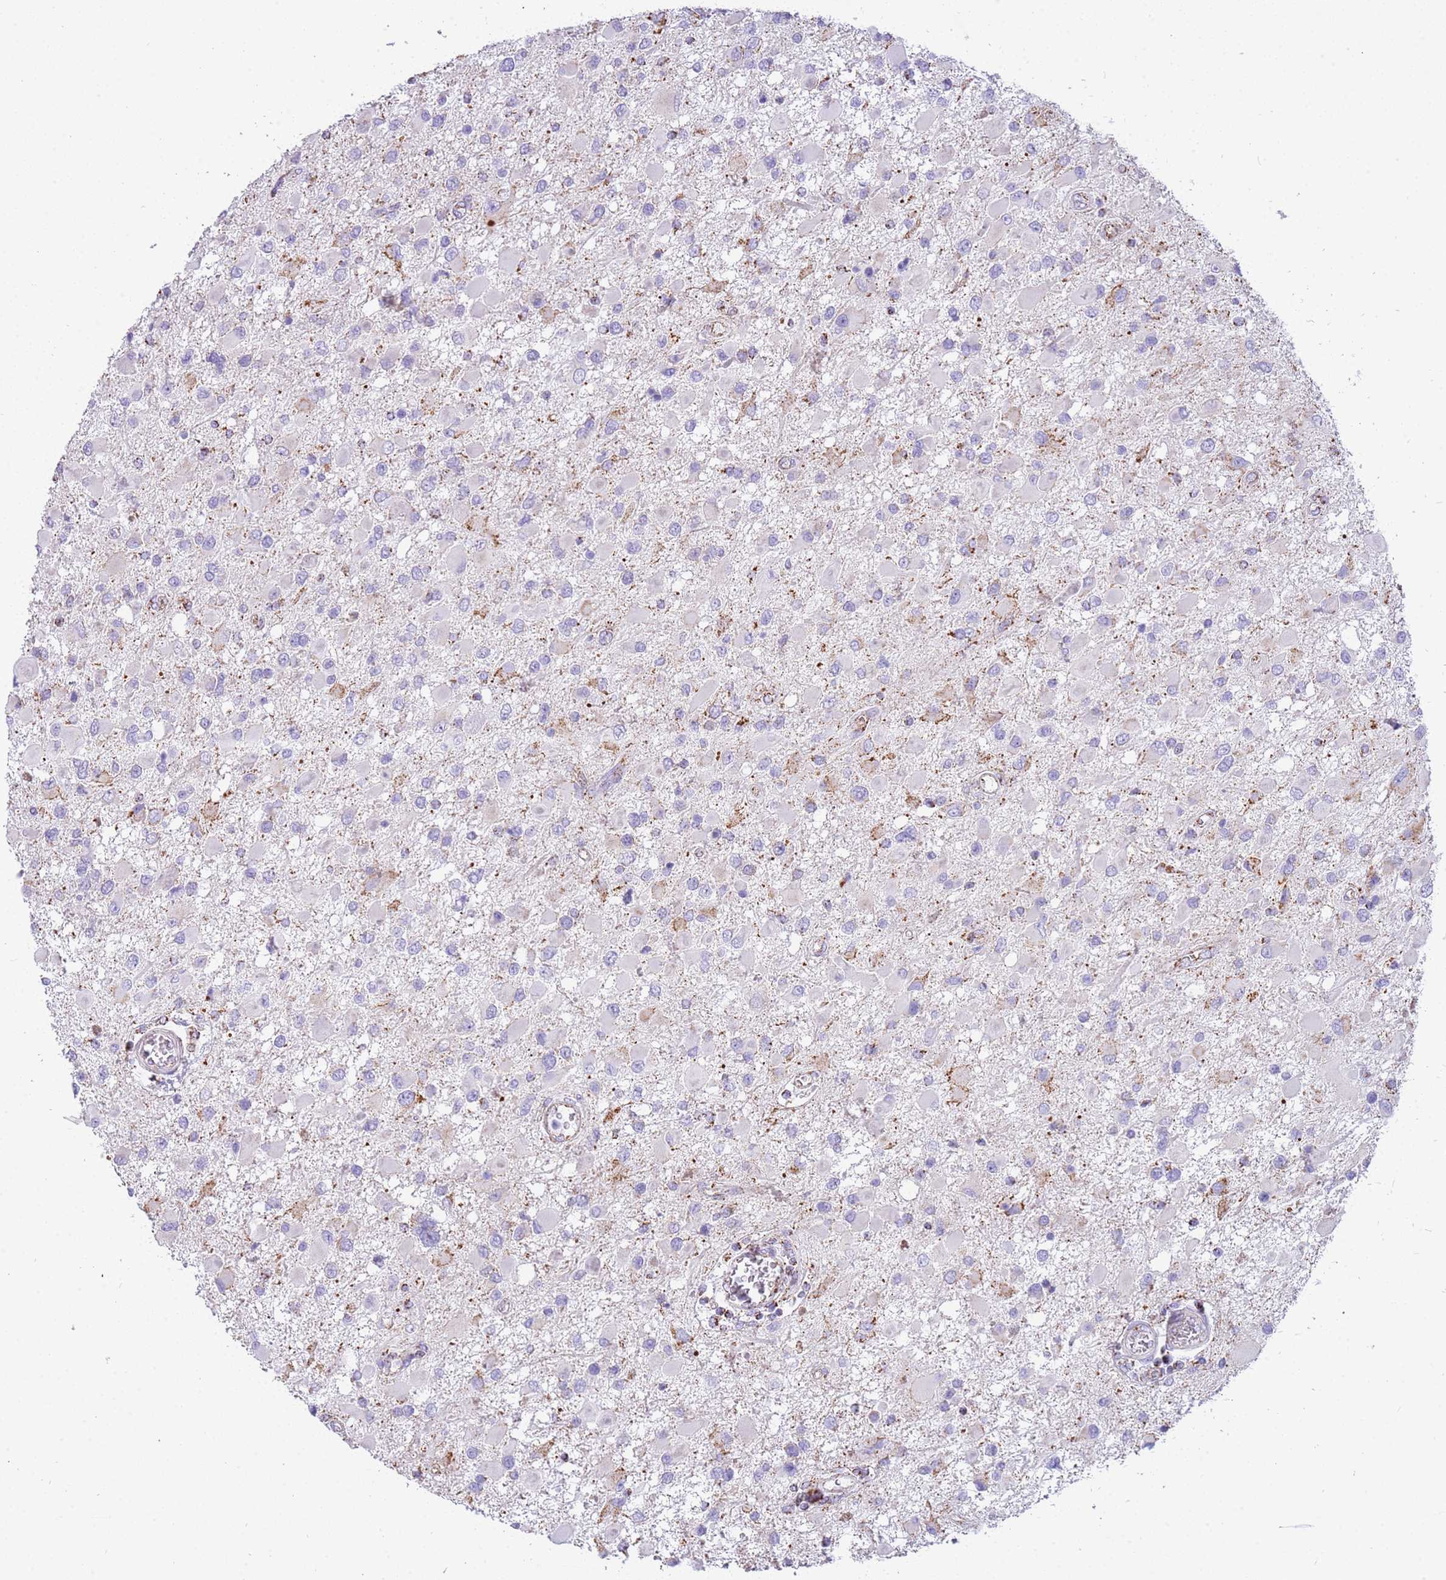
{"staining": {"intensity": "negative", "quantity": "none", "location": "none"}, "tissue": "glioma", "cell_type": "Tumor cells", "image_type": "cancer", "snomed": [{"axis": "morphology", "description": "Glioma, malignant, High grade"}, {"axis": "topography", "description": "Brain"}], "caption": "Immunohistochemical staining of human glioma shows no significant staining in tumor cells.", "gene": "SUCLG2", "patient": {"sex": "male", "age": 53}}